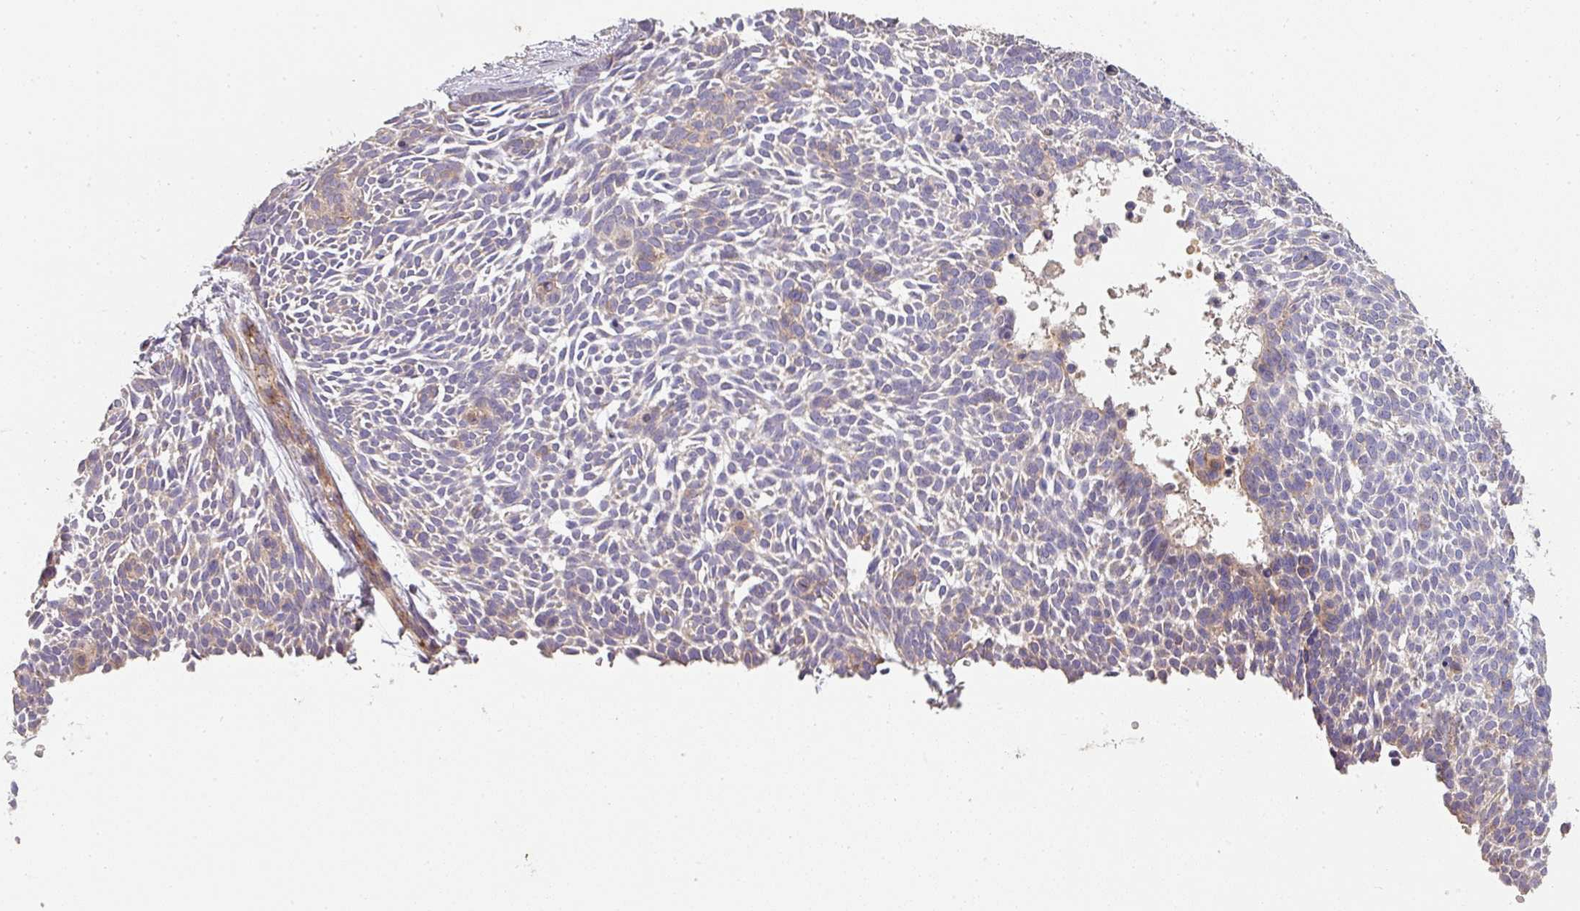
{"staining": {"intensity": "negative", "quantity": "none", "location": "none"}, "tissue": "skin cancer", "cell_type": "Tumor cells", "image_type": "cancer", "snomed": [{"axis": "morphology", "description": "Basal cell carcinoma"}, {"axis": "topography", "description": "Skin"}], "caption": "High power microscopy histopathology image of an IHC histopathology image of basal cell carcinoma (skin), revealing no significant expression in tumor cells.", "gene": "PCDH1", "patient": {"sex": "male", "age": 61}}